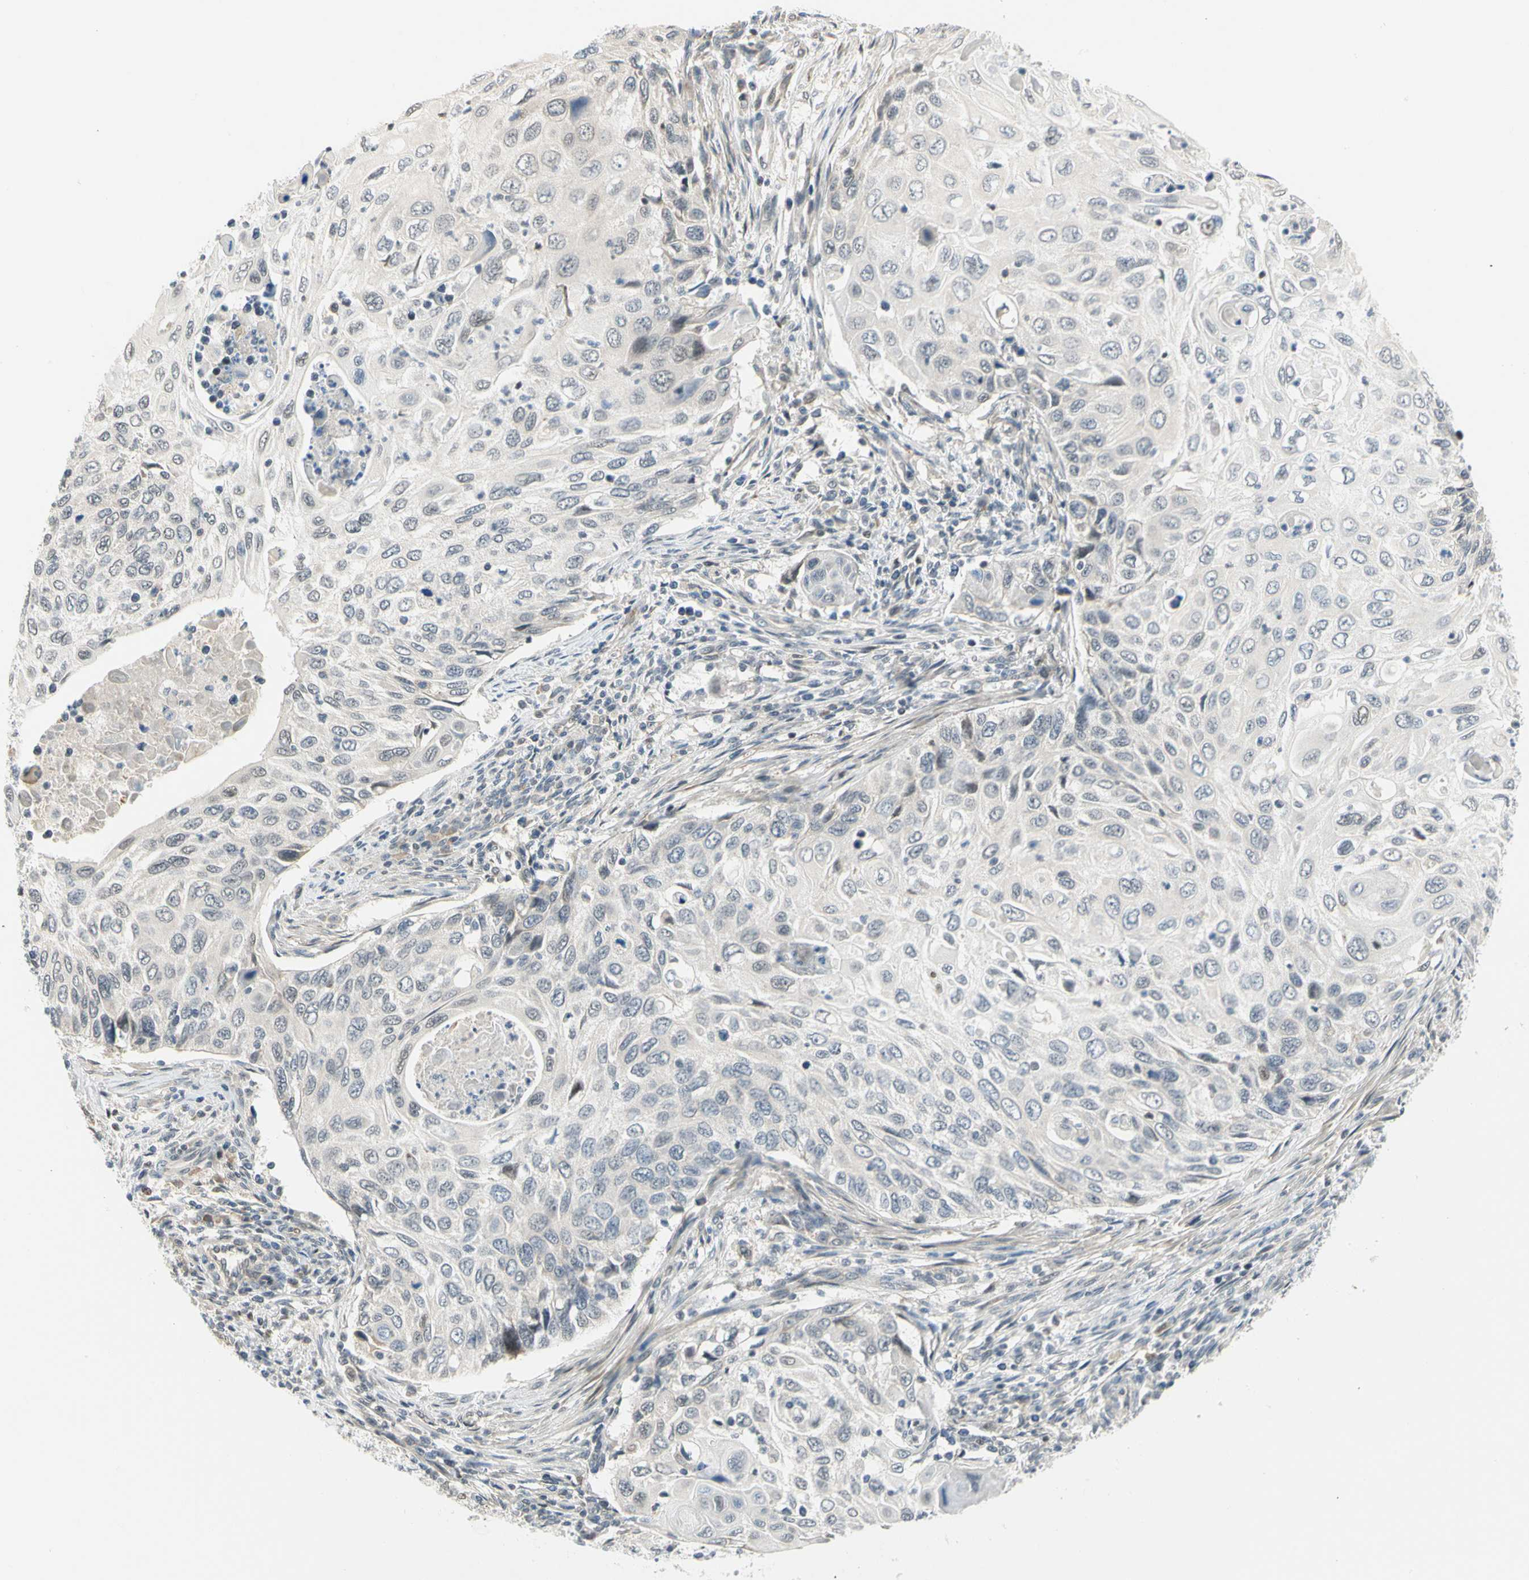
{"staining": {"intensity": "weak", "quantity": "<25%", "location": "nuclear"}, "tissue": "cervical cancer", "cell_type": "Tumor cells", "image_type": "cancer", "snomed": [{"axis": "morphology", "description": "Squamous cell carcinoma, NOS"}, {"axis": "topography", "description": "Cervix"}], "caption": "Cervical cancer (squamous cell carcinoma) was stained to show a protein in brown. There is no significant expression in tumor cells.", "gene": "IMPG2", "patient": {"sex": "female", "age": 70}}